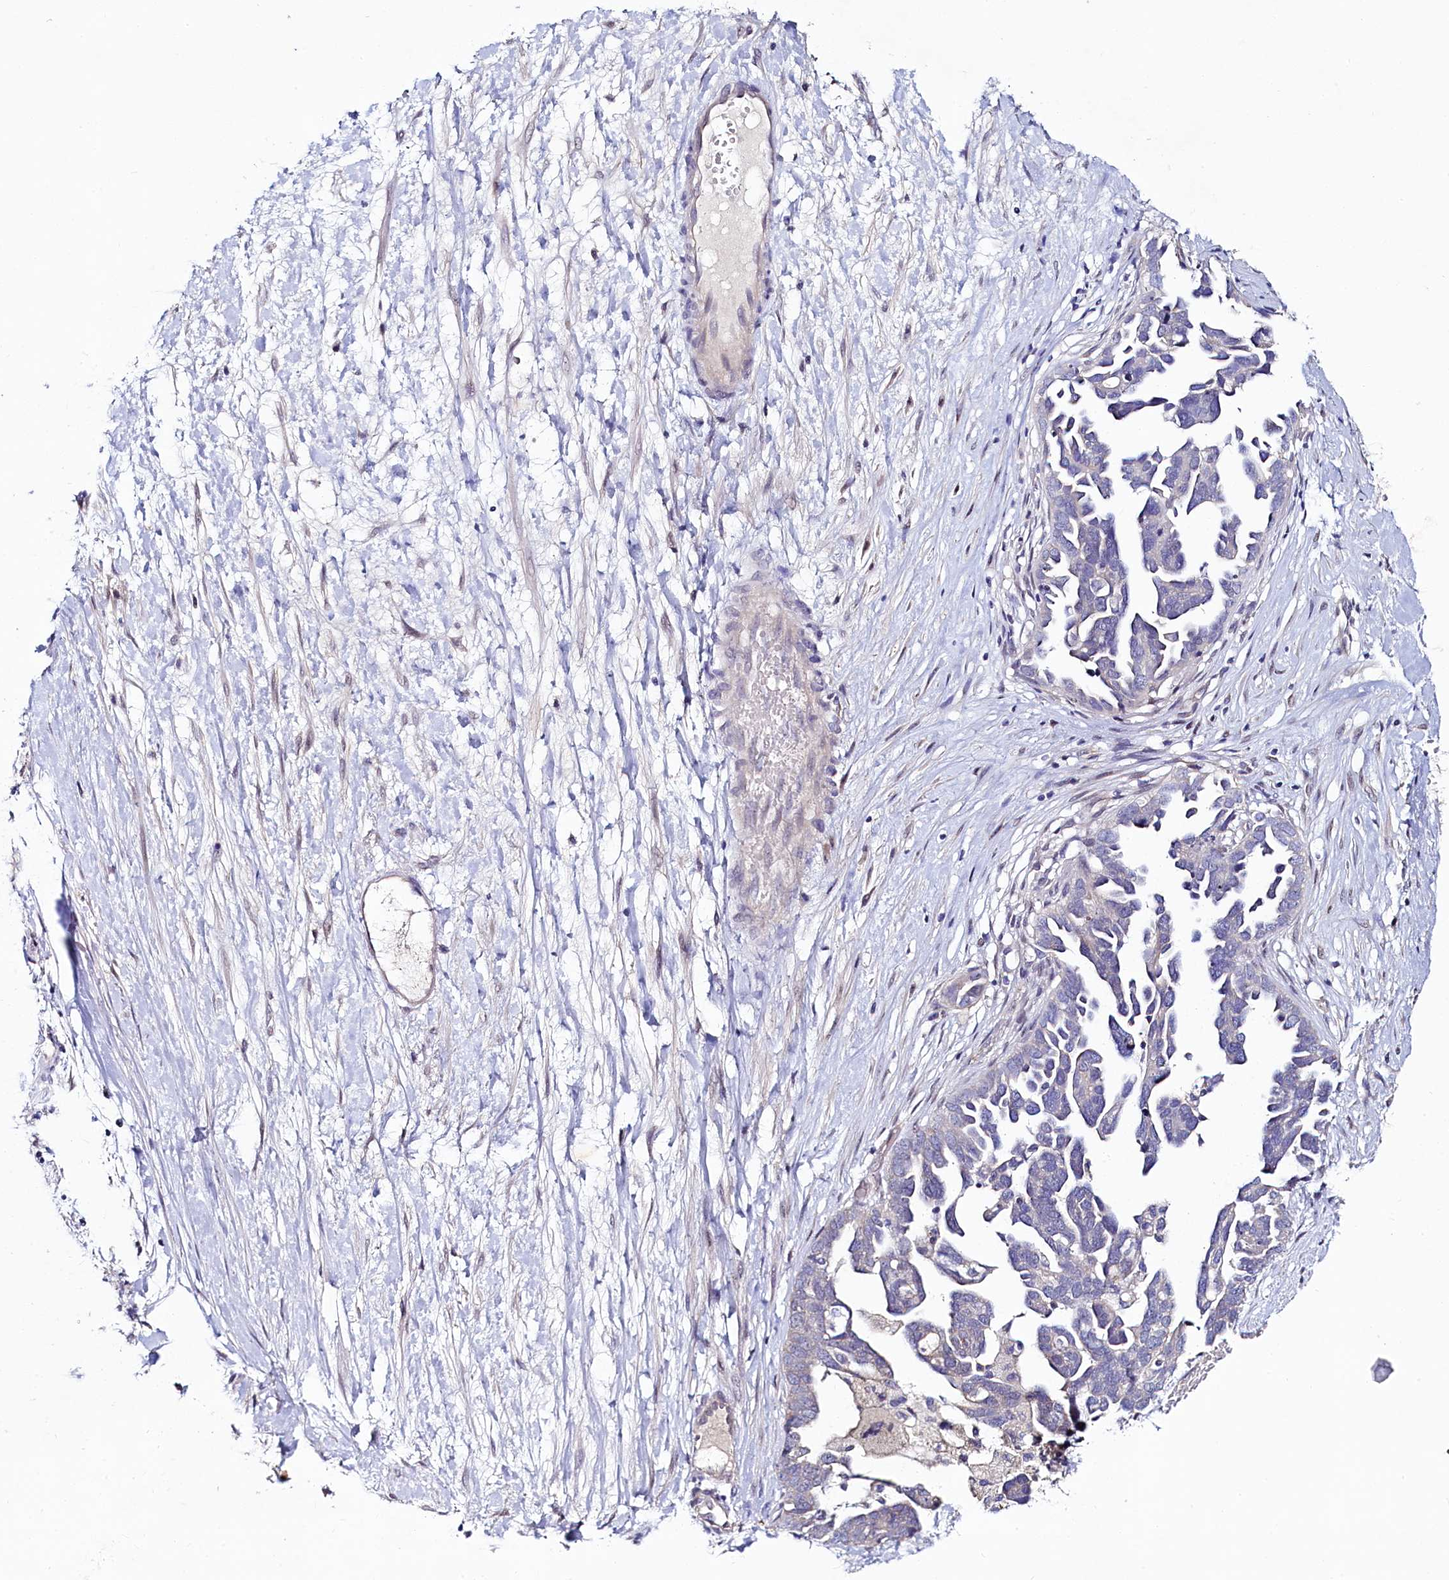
{"staining": {"intensity": "negative", "quantity": "none", "location": "none"}, "tissue": "ovarian cancer", "cell_type": "Tumor cells", "image_type": "cancer", "snomed": [{"axis": "morphology", "description": "Cystadenocarcinoma, serous, NOS"}, {"axis": "topography", "description": "Ovary"}], "caption": "DAB immunohistochemical staining of human ovarian cancer demonstrates no significant staining in tumor cells.", "gene": "ASTE1", "patient": {"sex": "female", "age": 54}}